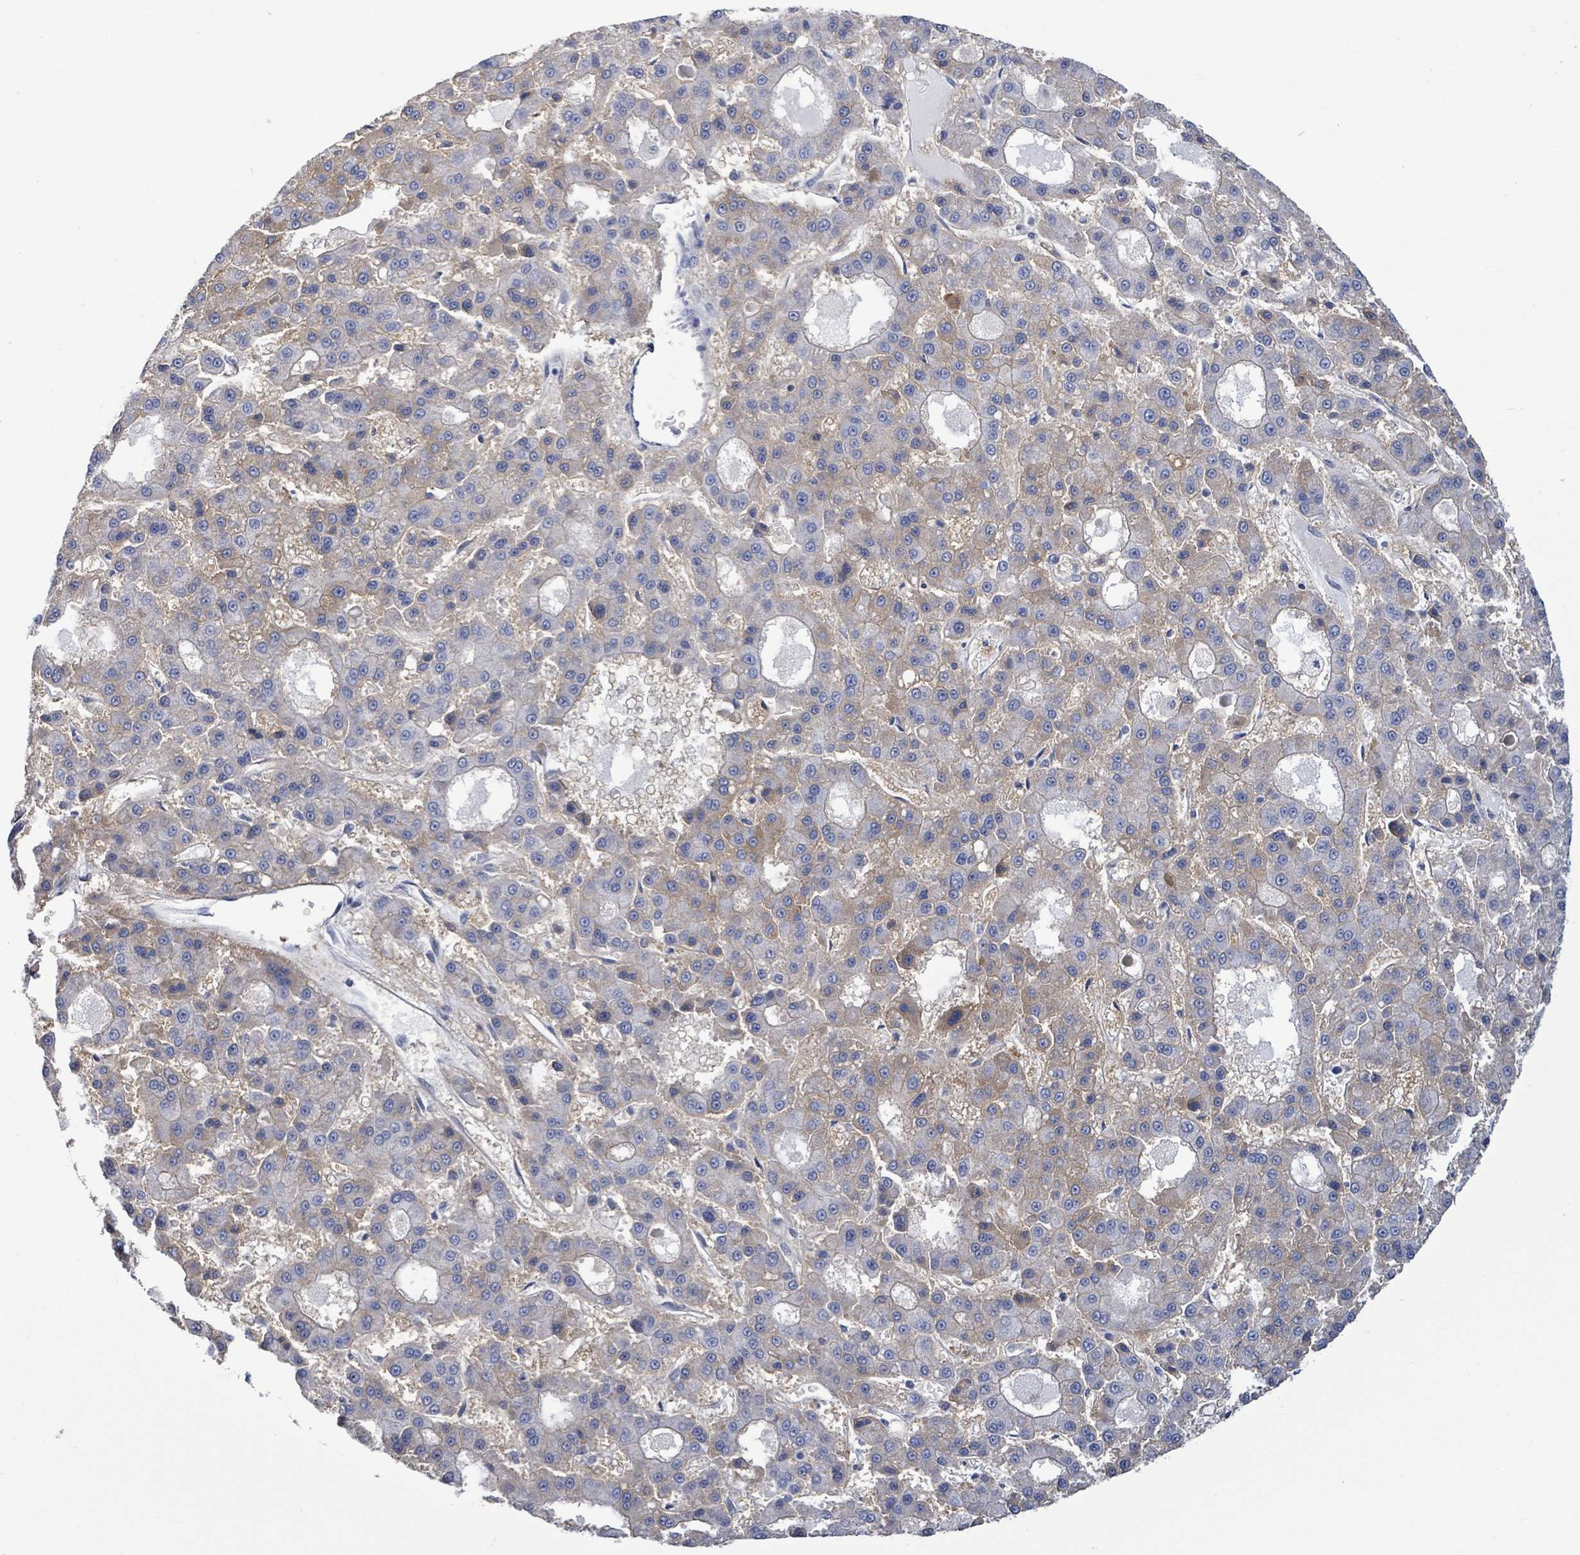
{"staining": {"intensity": "weak", "quantity": "<25%", "location": "cytoplasmic/membranous"}, "tissue": "liver cancer", "cell_type": "Tumor cells", "image_type": "cancer", "snomed": [{"axis": "morphology", "description": "Carcinoma, Hepatocellular, NOS"}, {"axis": "topography", "description": "Liver"}], "caption": "A micrograph of human liver cancer is negative for staining in tumor cells.", "gene": "BSG", "patient": {"sex": "male", "age": 70}}